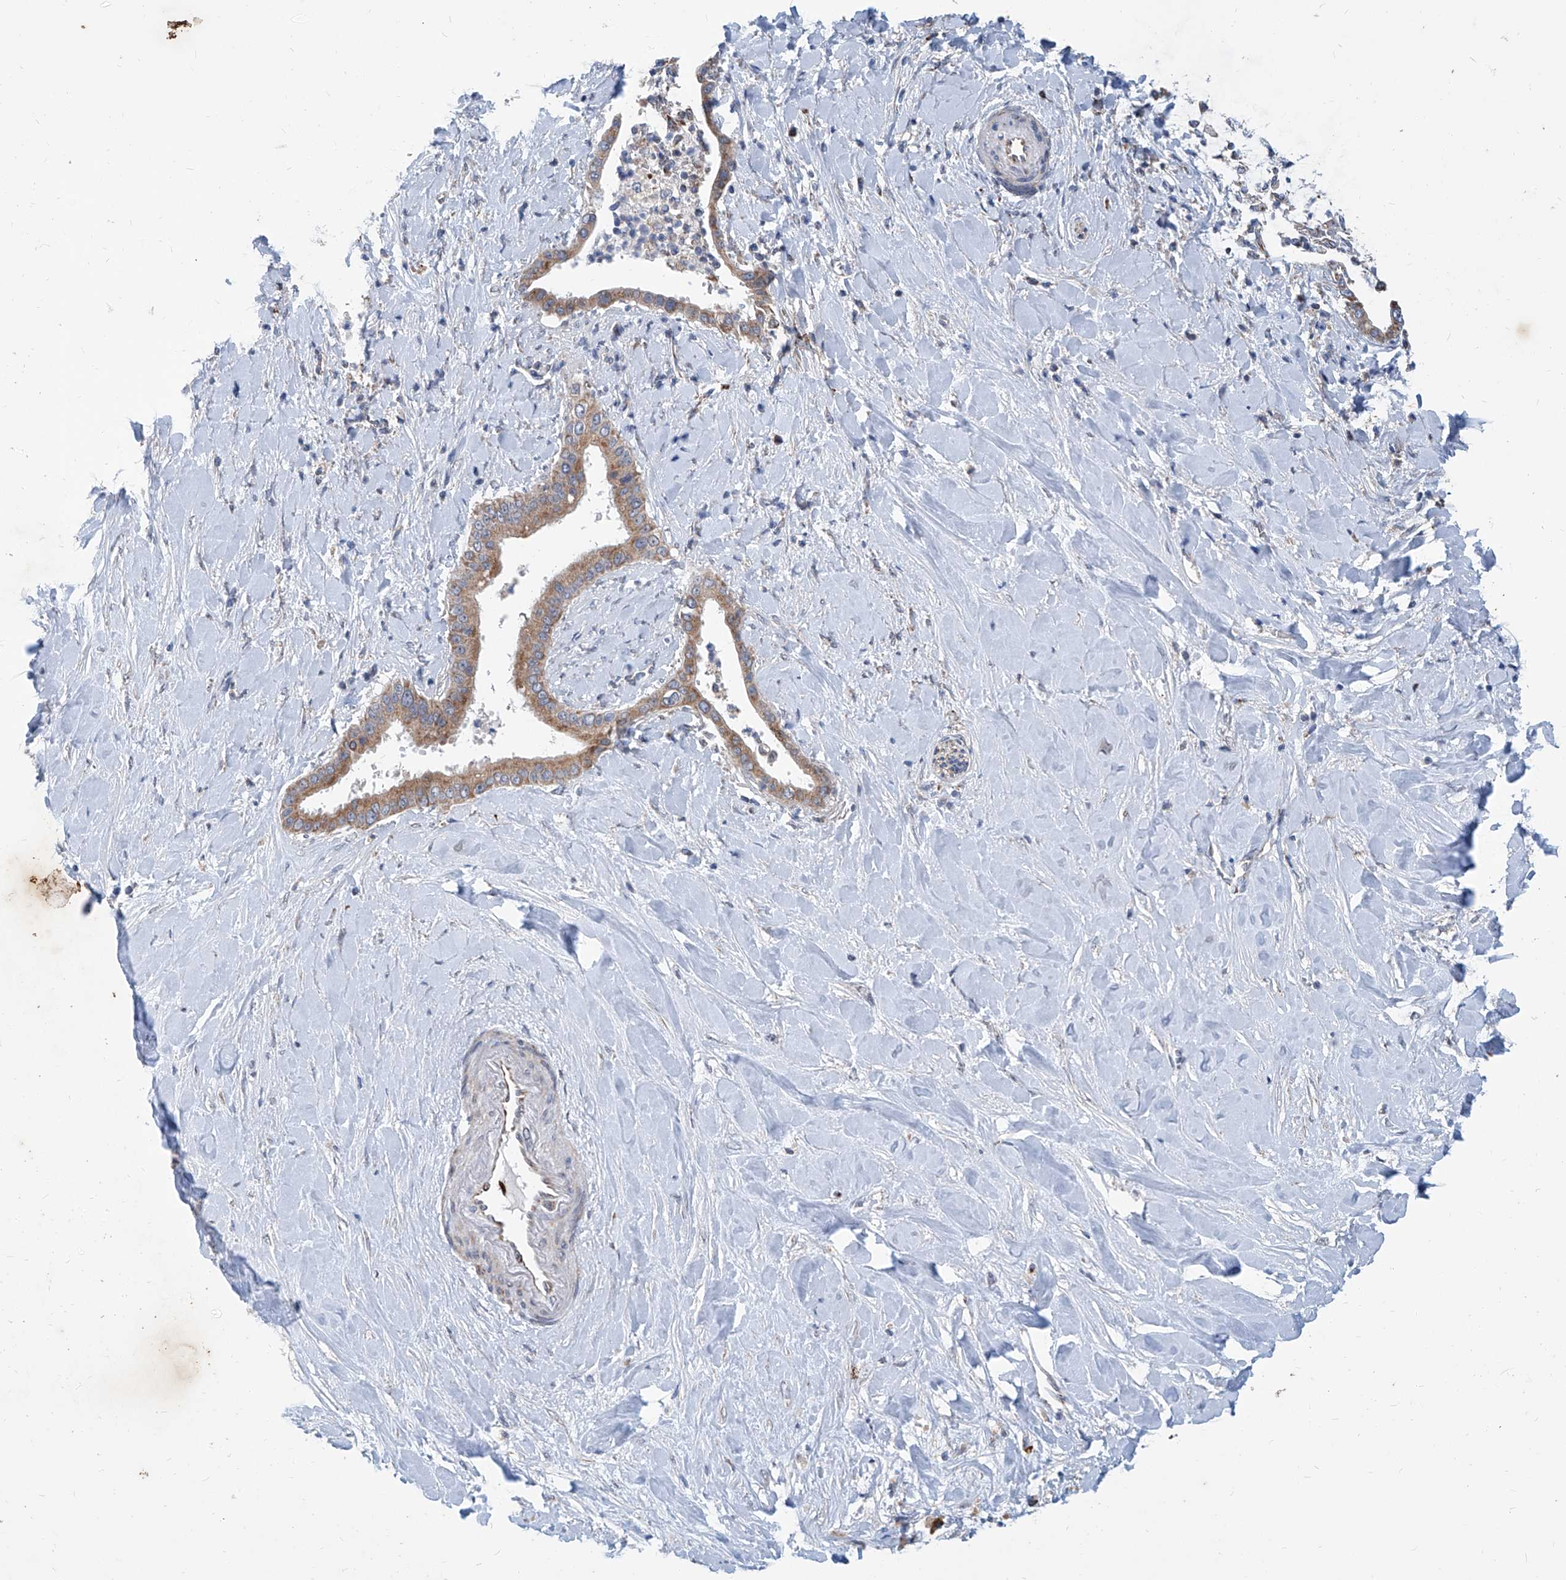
{"staining": {"intensity": "moderate", "quantity": ">75%", "location": "cytoplasmic/membranous"}, "tissue": "liver cancer", "cell_type": "Tumor cells", "image_type": "cancer", "snomed": [{"axis": "morphology", "description": "Cholangiocarcinoma"}, {"axis": "topography", "description": "Liver"}], "caption": "Moderate cytoplasmic/membranous protein staining is seen in about >75% of tumor cells in cholangiocarcinoma (liver).", "gene": "USP48", "patient": {"sex": "female", "age": 54}}